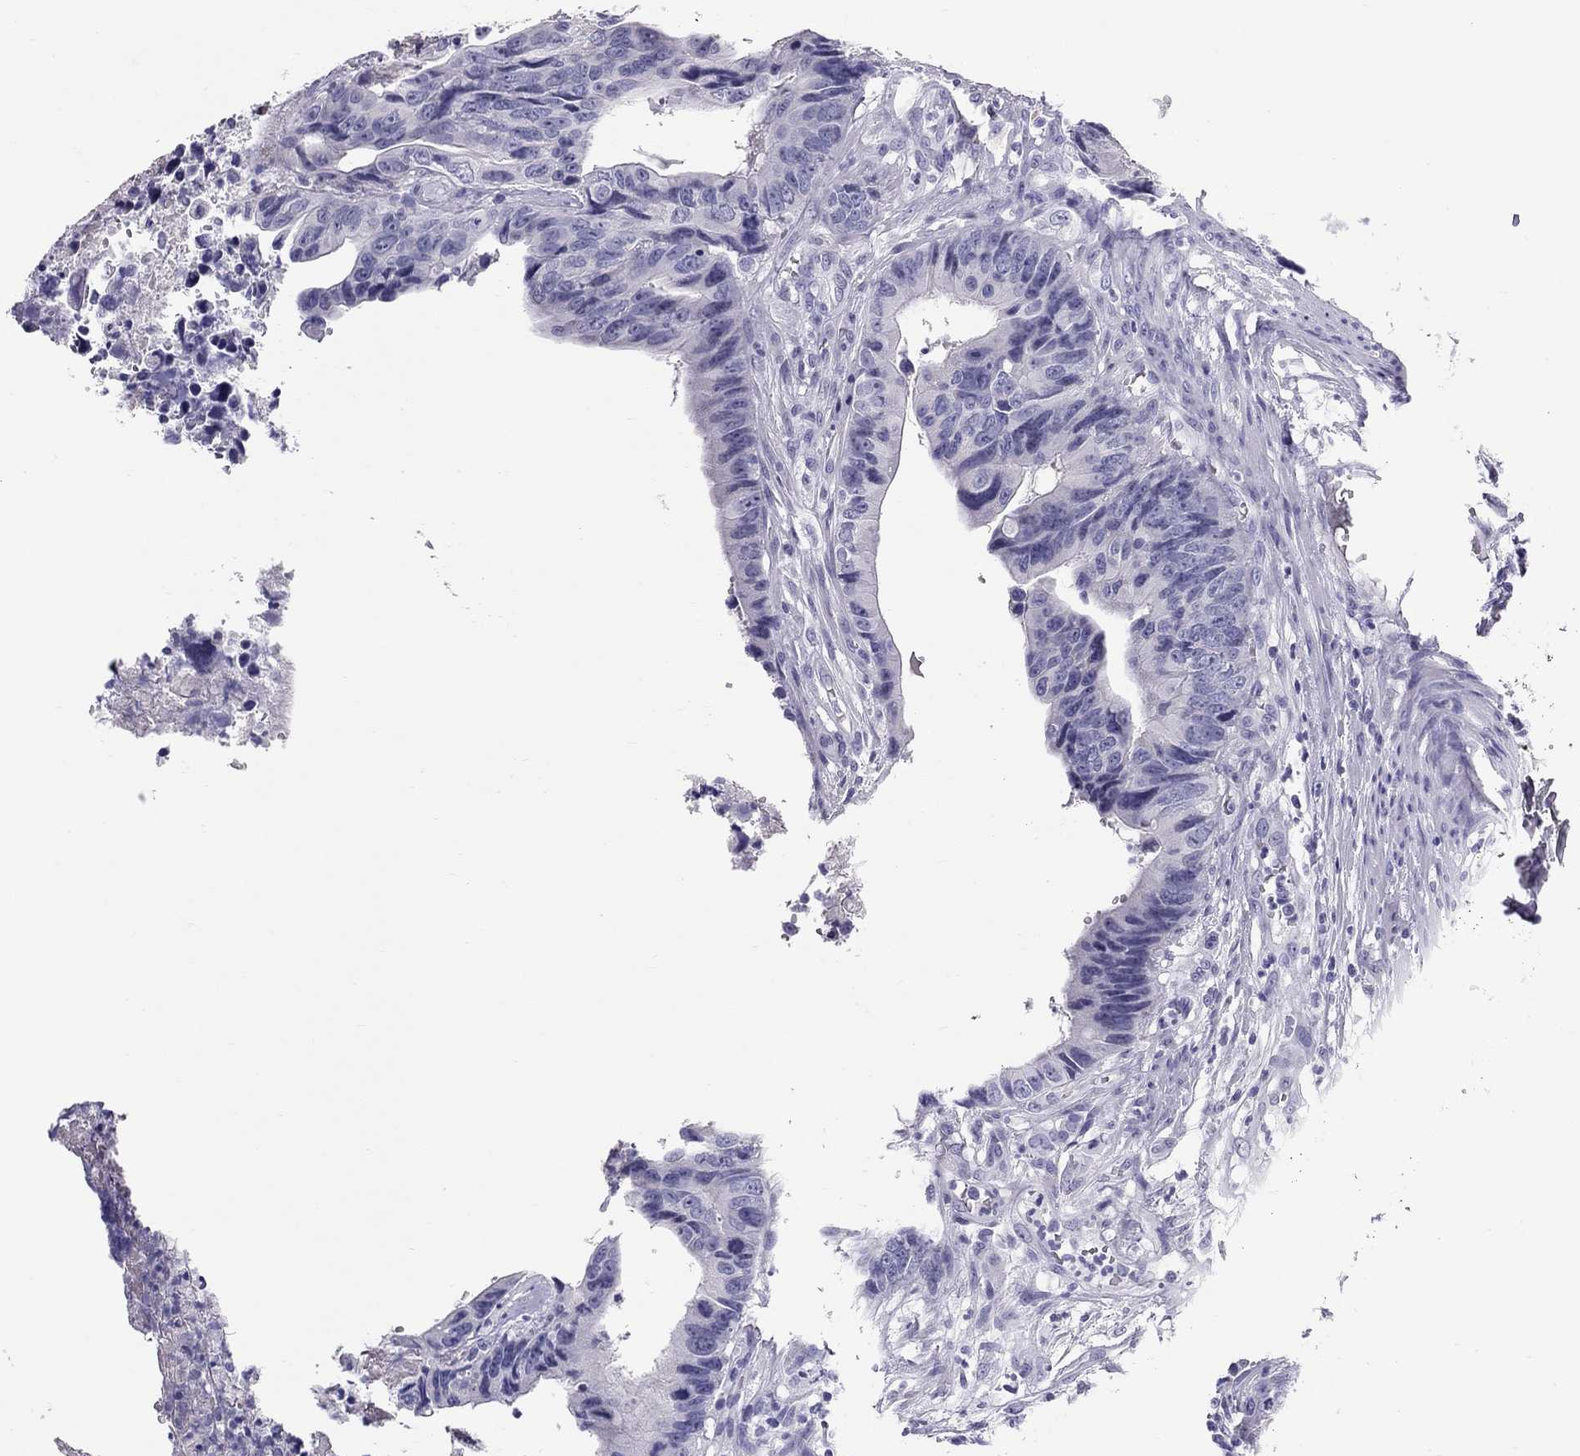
{"staining": {"intensity": "negative", "quantity": "none", "location": "none"}, "tissue": "colorectal cancer", "cell_type": "Tumor cells", "image_type": "cancer", "snomed": [{"axis": "morphology", "description": "Adenocarcinoma, NOS"}, {"axis": "topography", "description": "Colon"}], "caption": "Immunohistochemistry of colorectal cancer exhibits no positivity in tumor cells. (DAB immunohistochemistry with hematoxylin counter stain).", "gene": "IL17REL", "patient": {"sex": "female", "age": 87}}